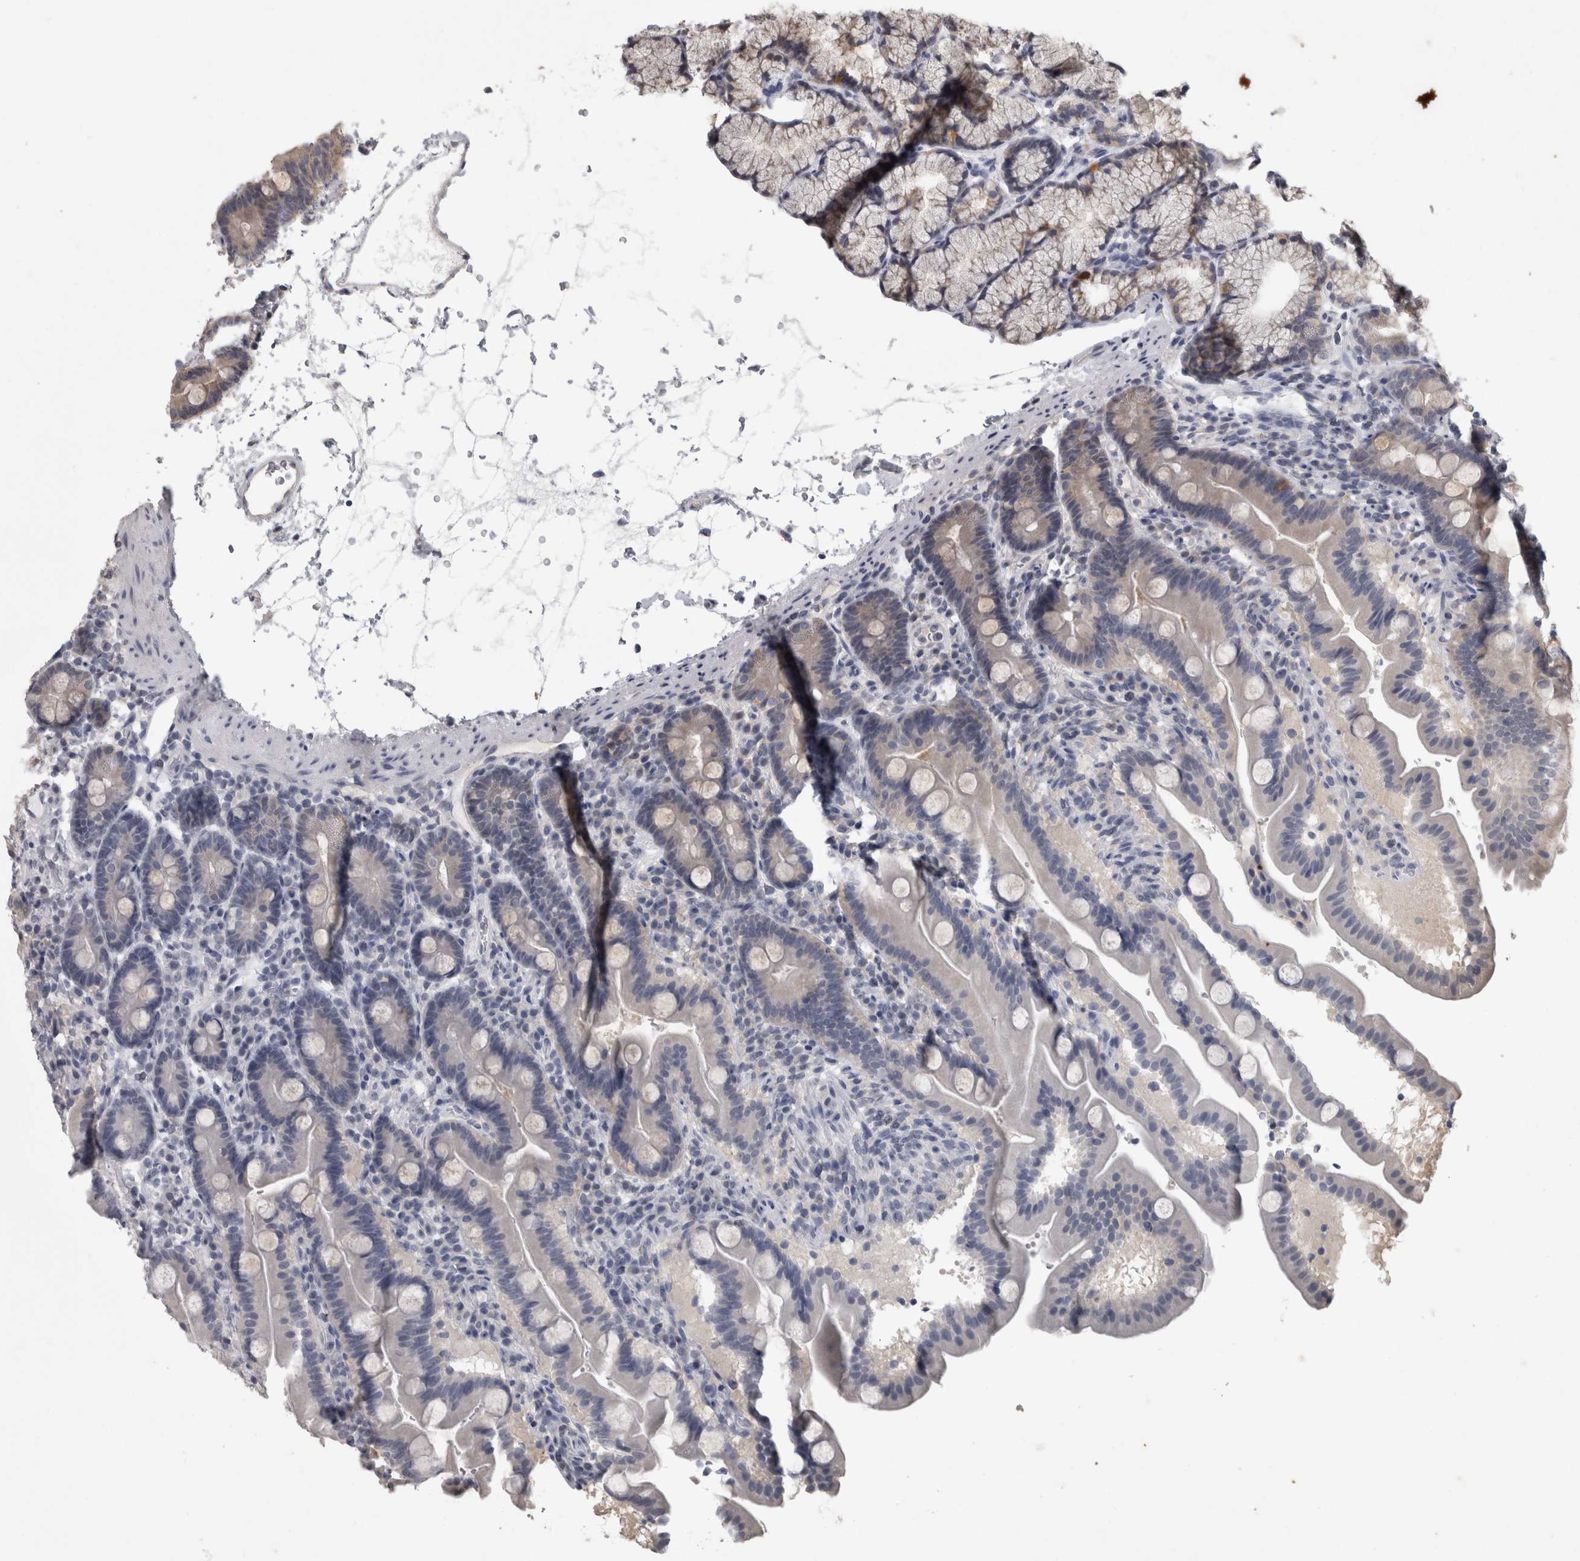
{"staining": {"intensity": "weak", "quantity": "<25%", "location": "cytoplasmic/membranous"}, "tissue": "duodenum", "cell_type": "Glandular cells", "image_type": "normal", "snomed": [{"axis": "morphology", "description": "Normal tissue, NOS"}, {"axis": "topography", "description": "Duodenum"}], "caption": "Immunohistochemical staining of normal human duodenum shows no significant expression in glandular cells. Brightfield microscopy of immunohistochemistry stained with DAB (3,3'-diaminobenzidine) (brown) and hematoxylin (blue), captured at high magnification.", "gene": "APRT", "patient": {"sex": "male", "age": 54}}